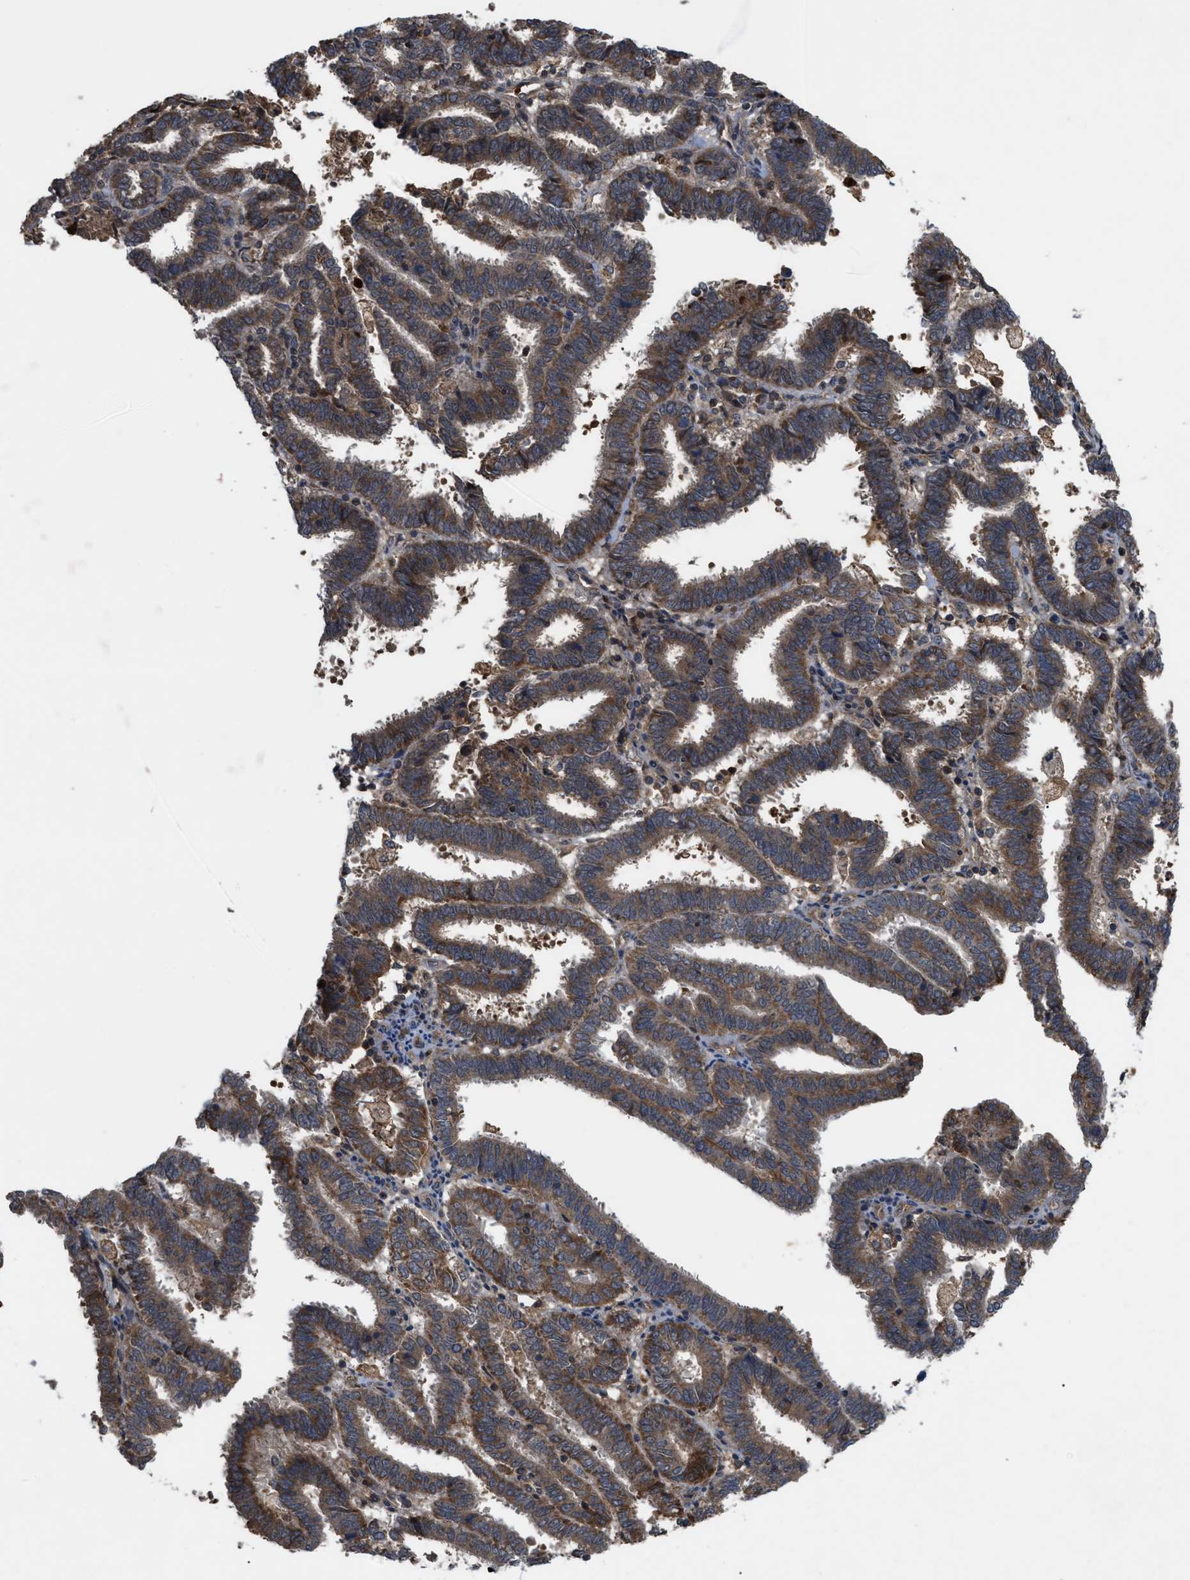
{"staining": {"intensity": "moderate", "quantity": ">75%", "location": "cytoplasmic/membranous"}, "tissue": "endometrial cancer", "cell_type": "Tumor cells", "image_type": "cancer", "snomed": [{"axis": "morphology", "description": "Adenocarcinoma, NOS"}, {"axis": "topography", "description": "Uterus"}], "caption": "A brown stain labels moderate cytoplasmic/membranous positivity of a protein in endometrial adenocarcinoma tumor cells. (DAB IHC, brown staining for protein, blue staining for nuclei).", "gene": "RAB2A", "patient": {"sex": "female", "age": 83}}